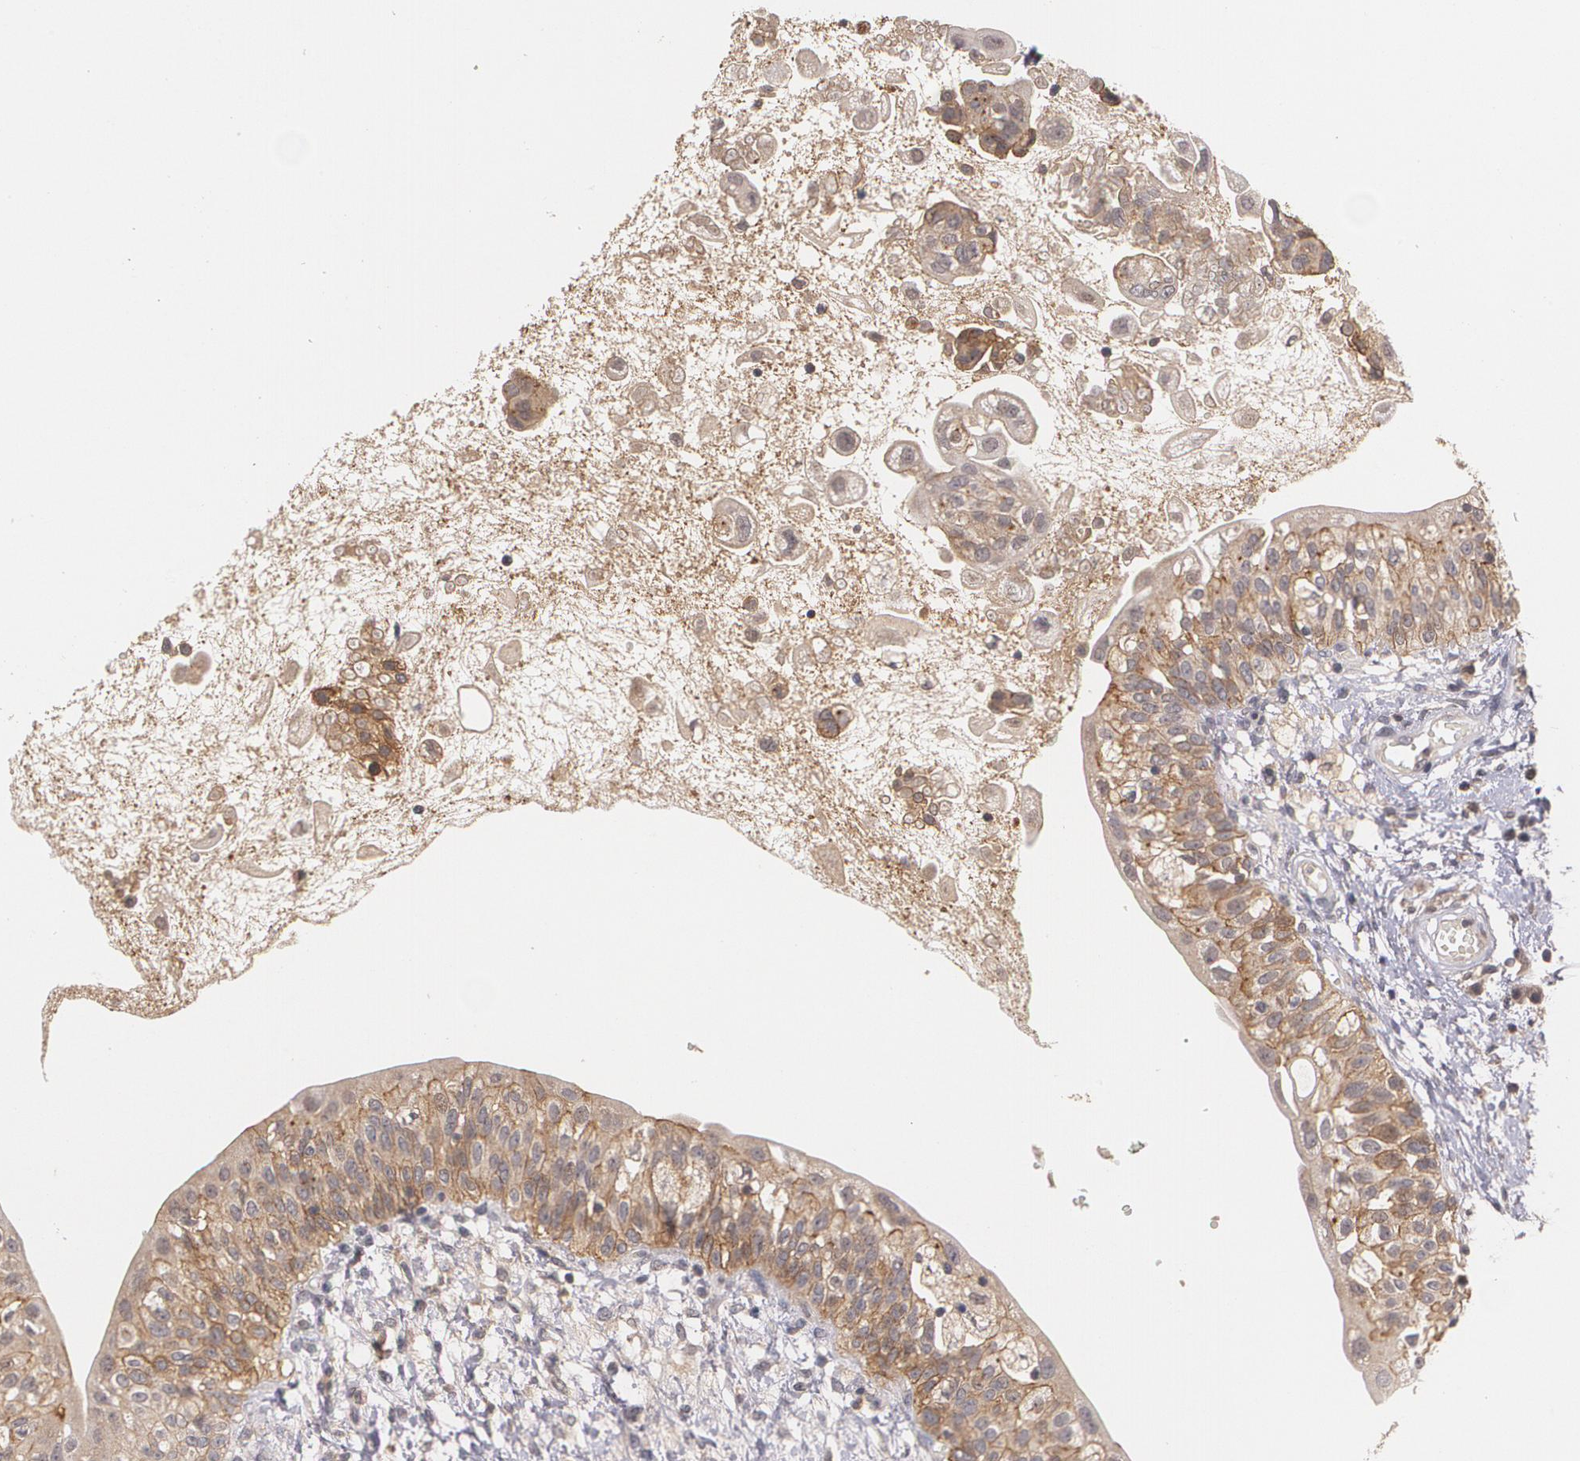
{"staining": {"intensity": "strong", "quantity": ">75%", "location": "cytoplasmic/membranous"}, "tissue": "urinary bladder", "cell_type": "Urothelial cells", "image_type": "normal", "snomed": [{"axis": "morphology", "description": "Normal tissue, NOS"}, {"axis": "topography", "description": "Urinary bladder"}], "caption": "Immunohistochemistry (IHC) staining of normal urinary bladder, which reveals high levels of strong cytoplasmic/membranous staining in about >75% of urothelial cells indicating strong cytoplasmic/membranous protein expression. The staining was performed using DAB (3,3'-diaminobenzidine) (brown) for protein detection and nuclei were counterstained in hematoxylin (blue).", "gene": "IFNGR2", "patient": {"sex": "female", "age": 55}}